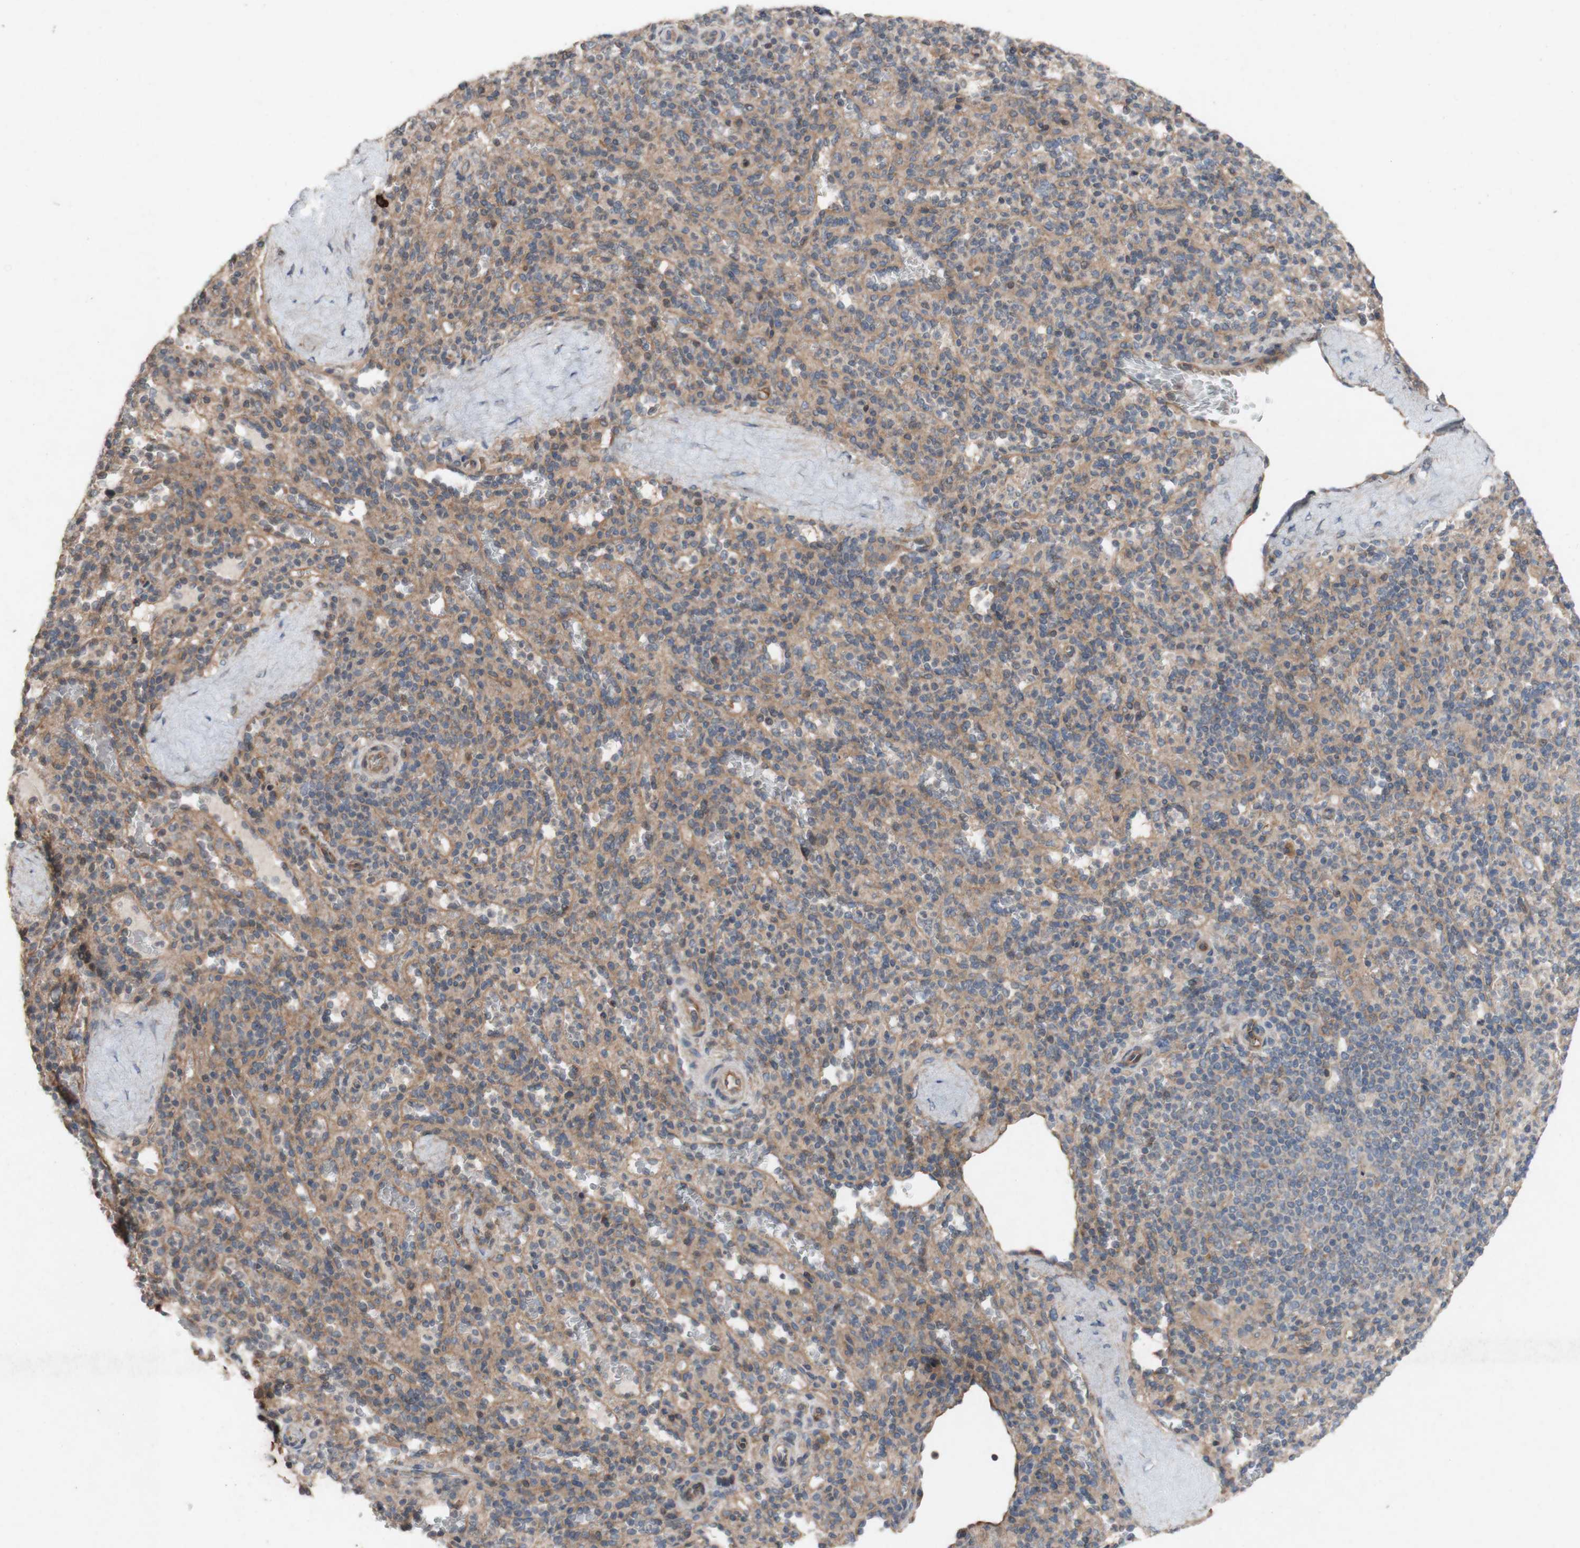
{"staining": {"intensity": "moderate", "quantity": ">75%", "location": "cytoplasmic/membranous"}, "tissue": "spleen", "cell_type": "Cells in red pulp", "image_type": "normal", "snomed": [{"axis": "morphology", "description": "Normal tissue, NOS"}, {"axis": "topography", "description": "Spleen"}], "caption": "High-magnification brightfield microscopy of benign spleen stained with DAB (3,3'-diaminobenzidine) (brown) and counterstained with hematoxylin (blue). cells in red pulp exhibit moderate cytoplasmic/membranous expression is present in about>75% of cells.", "gene": "TST", "patient": {"sex": "male", "age": 36}}